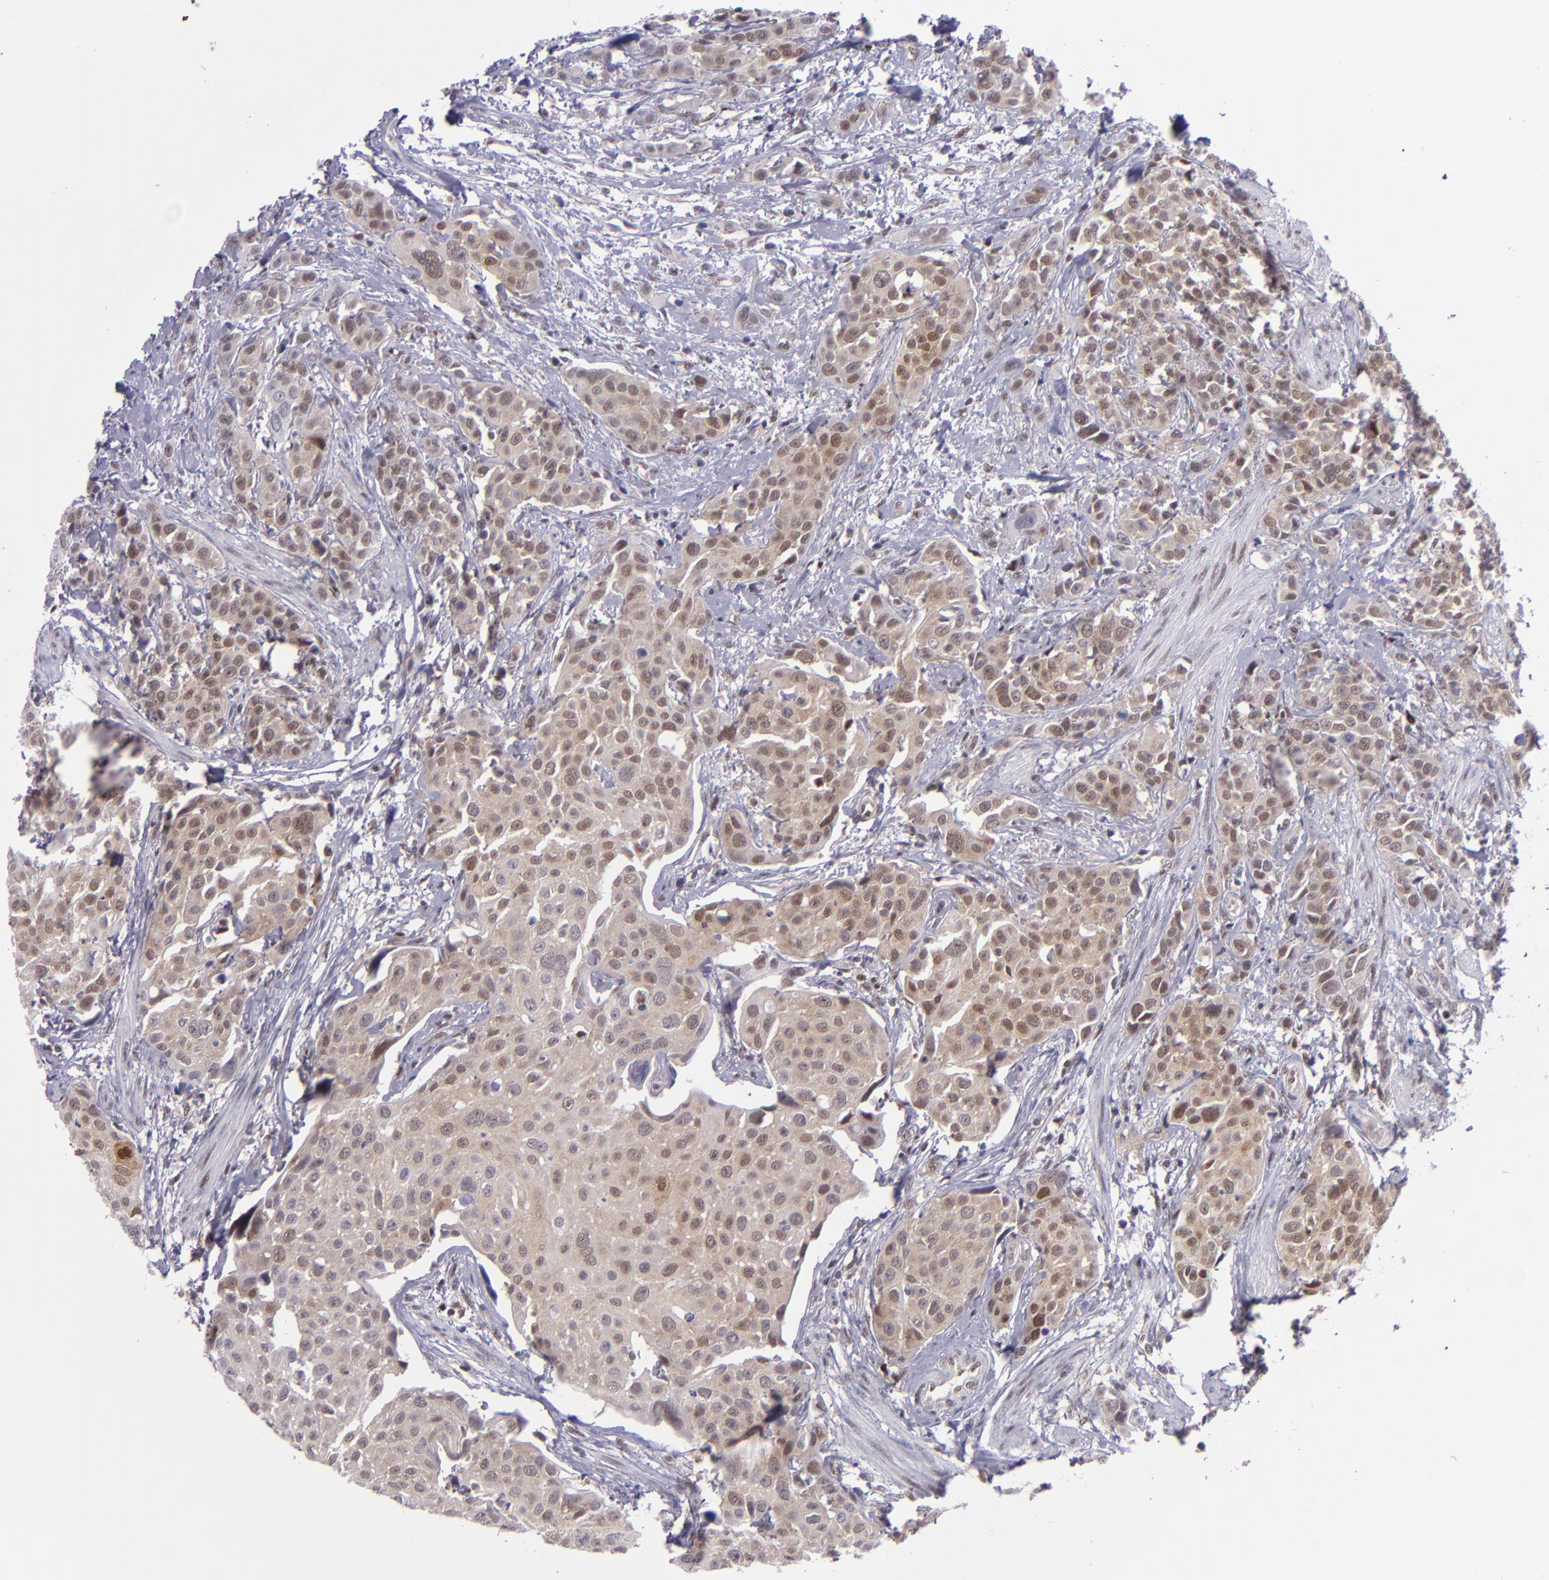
{"staining": {"intensity": "moderate", "quantity": ">75%", "location": "cytoplasmic/membranous,nuclear"}, "tissue": "urothelial cancer", "cell_type": "Tumor cells", "image_type": "cancer", "snomed": [{"axis": "morphology", "description": "Urothelial carcinoma, High grade"}, {"axis": "topography", "description": "Urinary bladder"}], "caption": "The micrograph exhibits a brown stain indicating the presence of a protein in the cytoplasmic/membranous and nuclear of tumor cells in high-grade urothelial carcinoma. (DAB = brown stain, brightfield microscopy at high magnification).", "gene": "BAG1", "patient": {"sex": "male", "age": 56}}